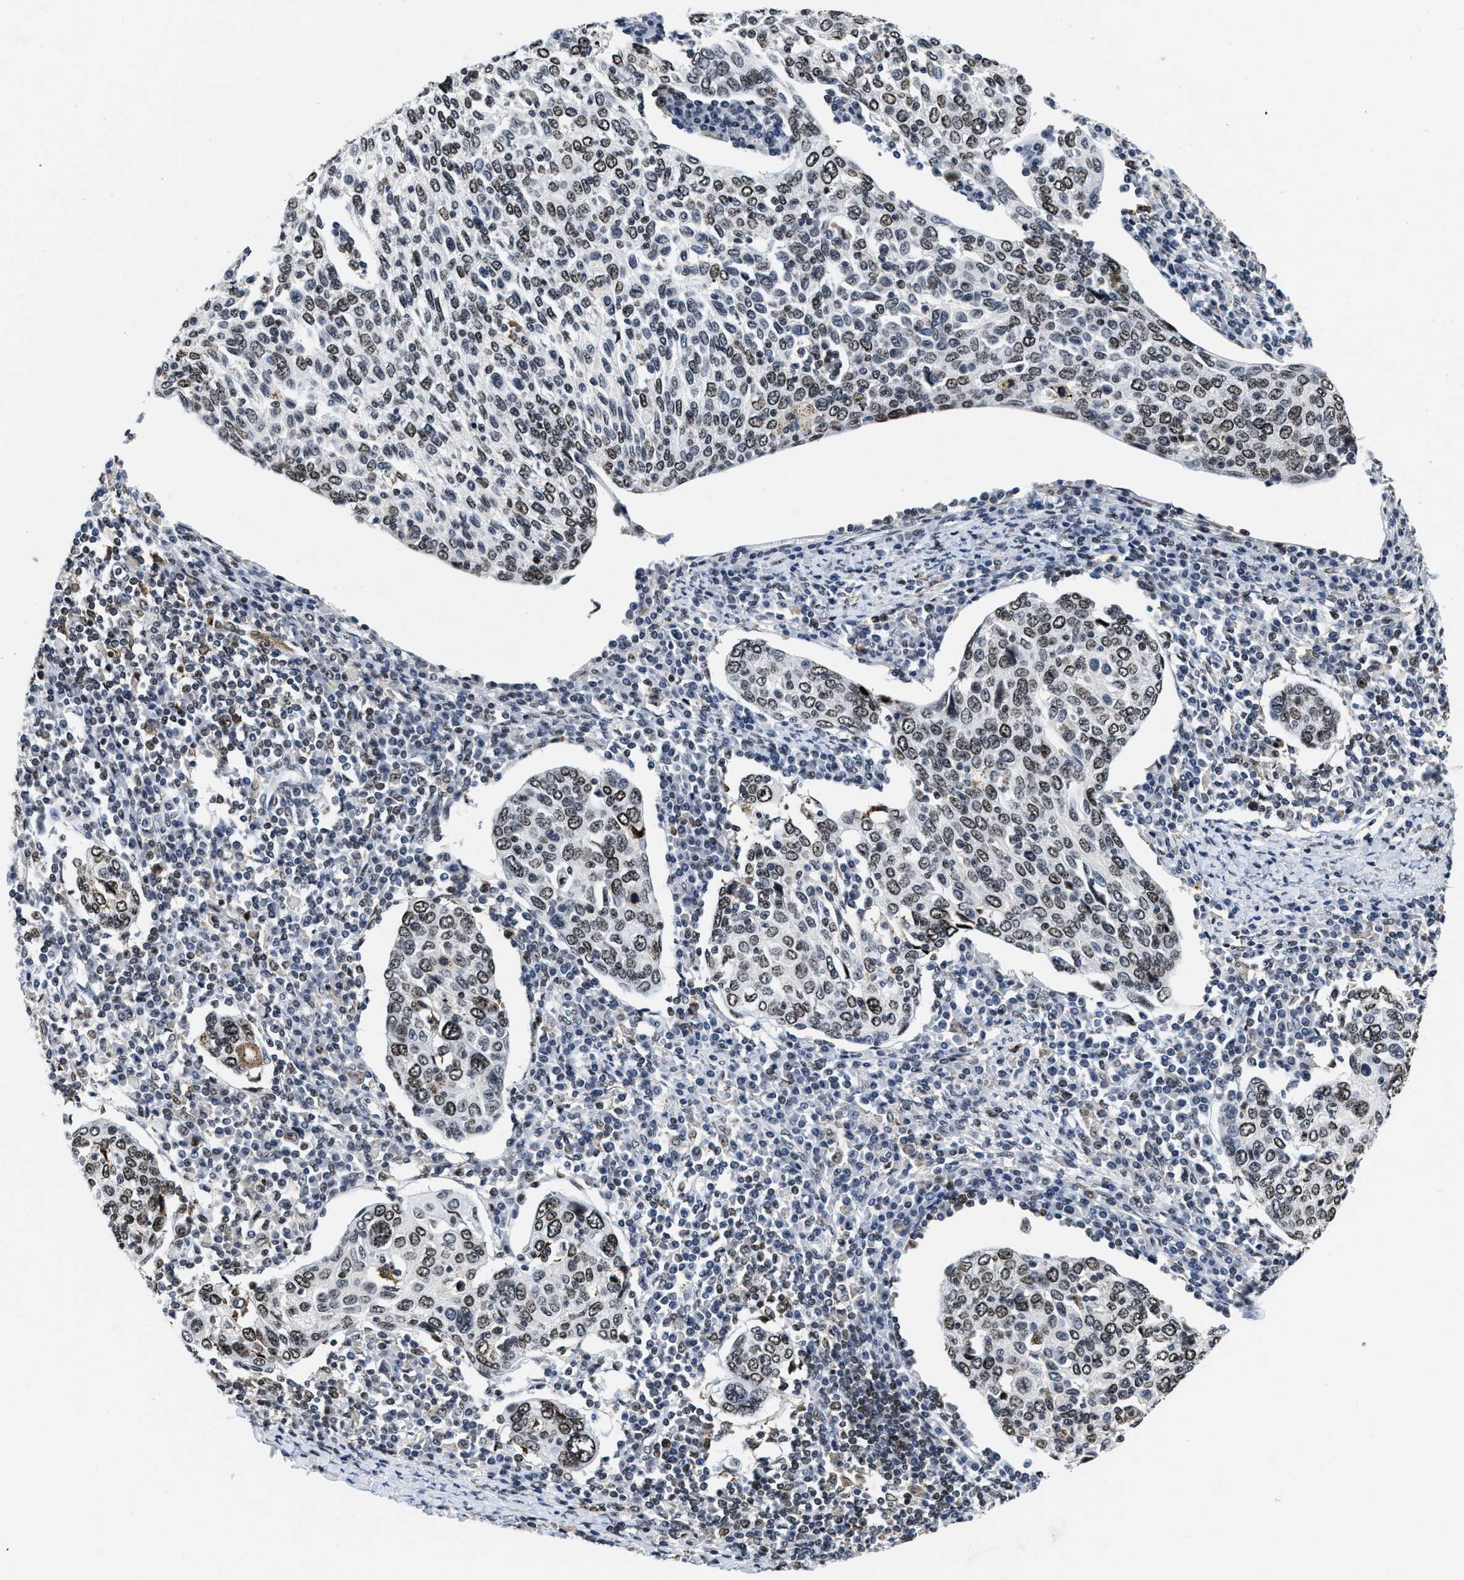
{"staining": {"intensity": "moderate", "quantity": ">75%", "location": "nuclear"}, "tissue": "cervical cancer", "cell_type": "Tumor cells", "image_type": "cancer", "snomed": [{"axis": "morphology", "description": "Squamous cell carcinoma, NOS"}, {"axis": "topography", "description": "Cervix"}], "caption": "Tumor cells reveal medium levels of moderate nuclear positivity in about >75% of cells in human cervical cancer (squamous cell carcinoma).", "gene": "SUPT16H", "patient": {"sex": "female", "age": 40}}